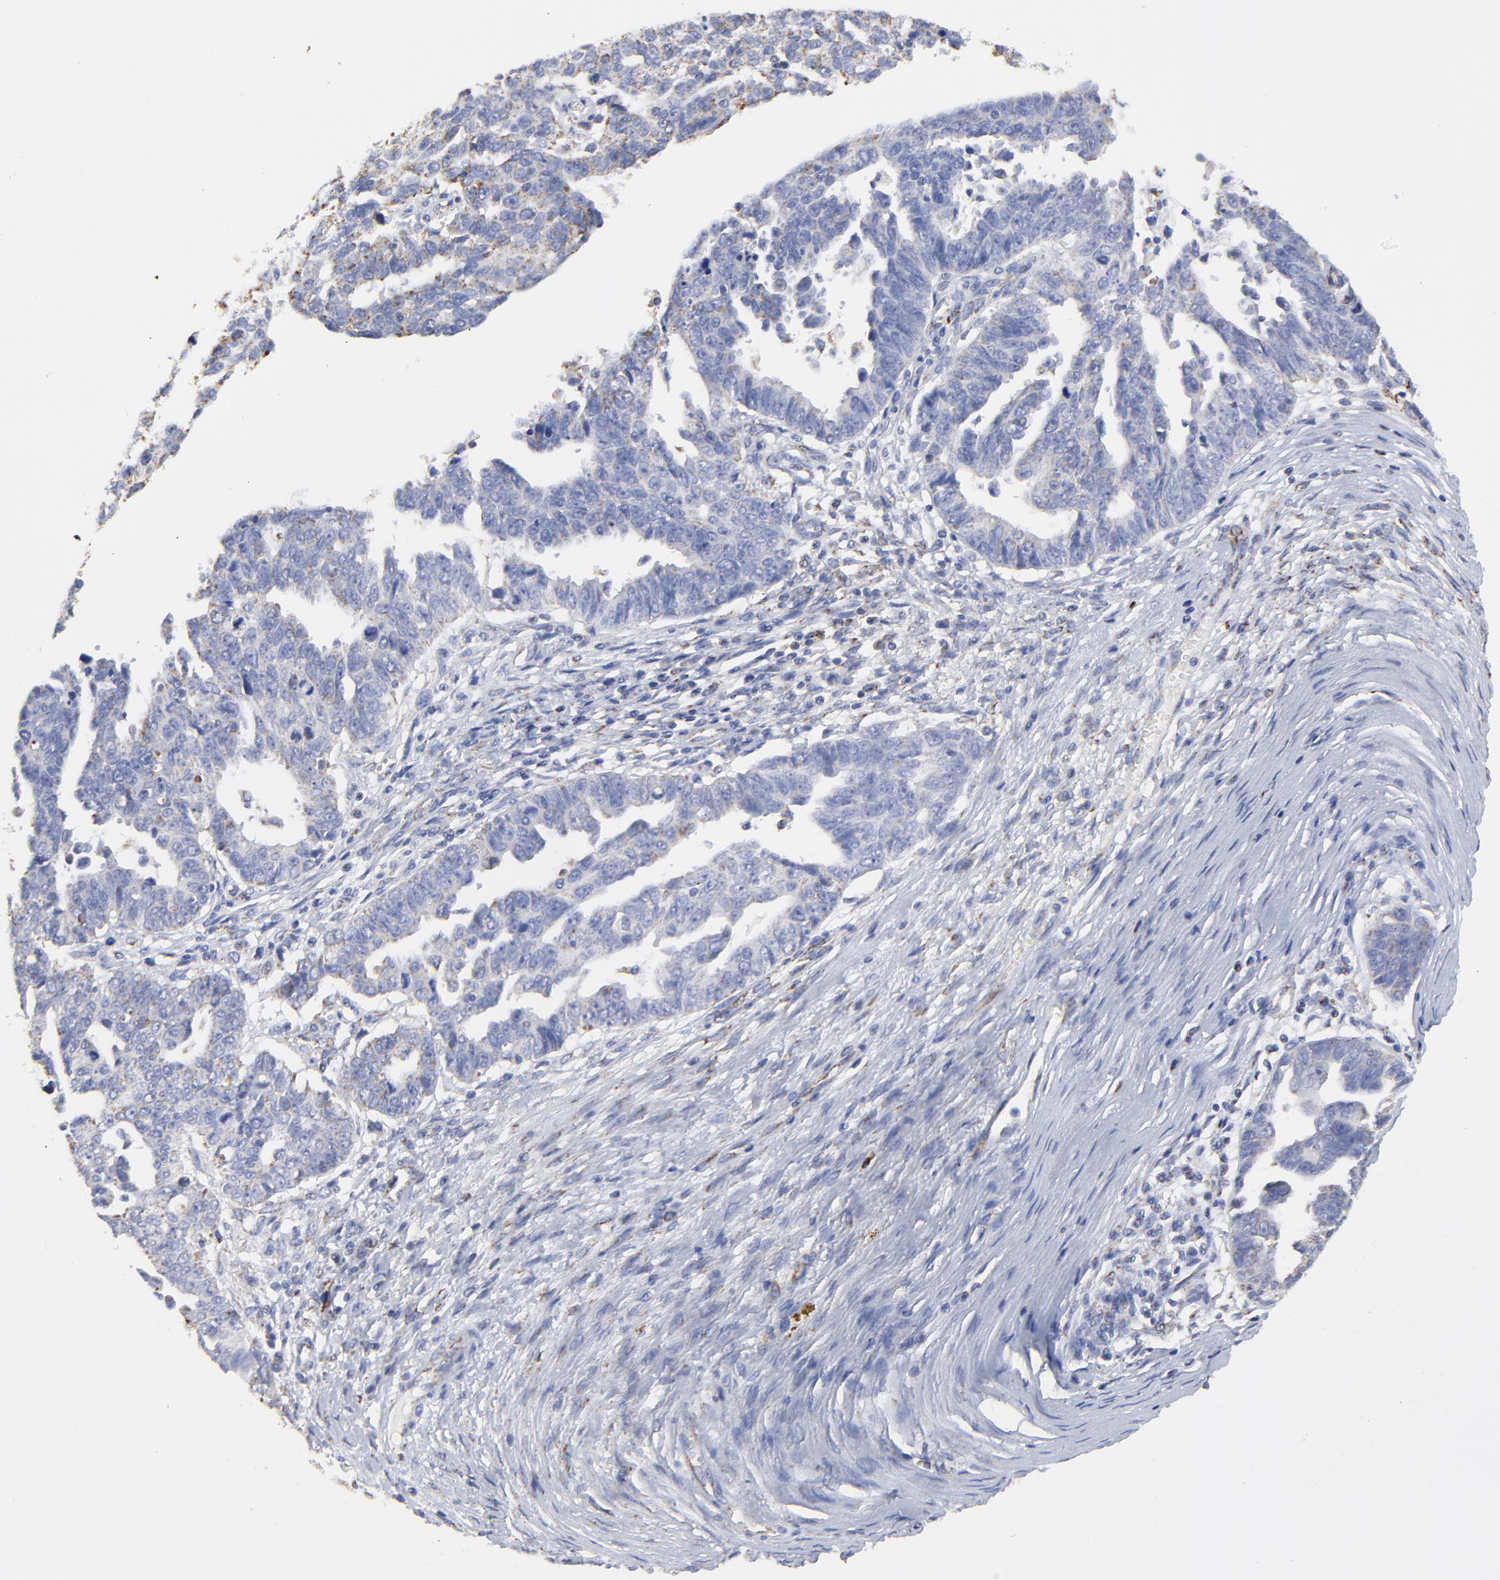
{"staining": {"intensity": "weak", "quantity": "<25%", "location": "cytoplasmic/membranous"}, "tissue": "ovarian cancer", "cell_type": "Tumor cells", "image_type": "cancer", "snomed": [{"axis": "morphology", "description": "Carcinoma, endometroid"}, {"axis": "morphology", "description": "Cystadenocarcinoma, serous, NOS"}, {"axis": "topography", "description": "Ovary"}], "caption": "High magnification brightfield microscopy of ovarian serous cystadenocarcinoma stained with DAB (brown) and counterstained with hematoxylin (blue): tumor cells show no significant staining.", "gene": "PINK1", "patient": {"sex": "female", "age": 45}}